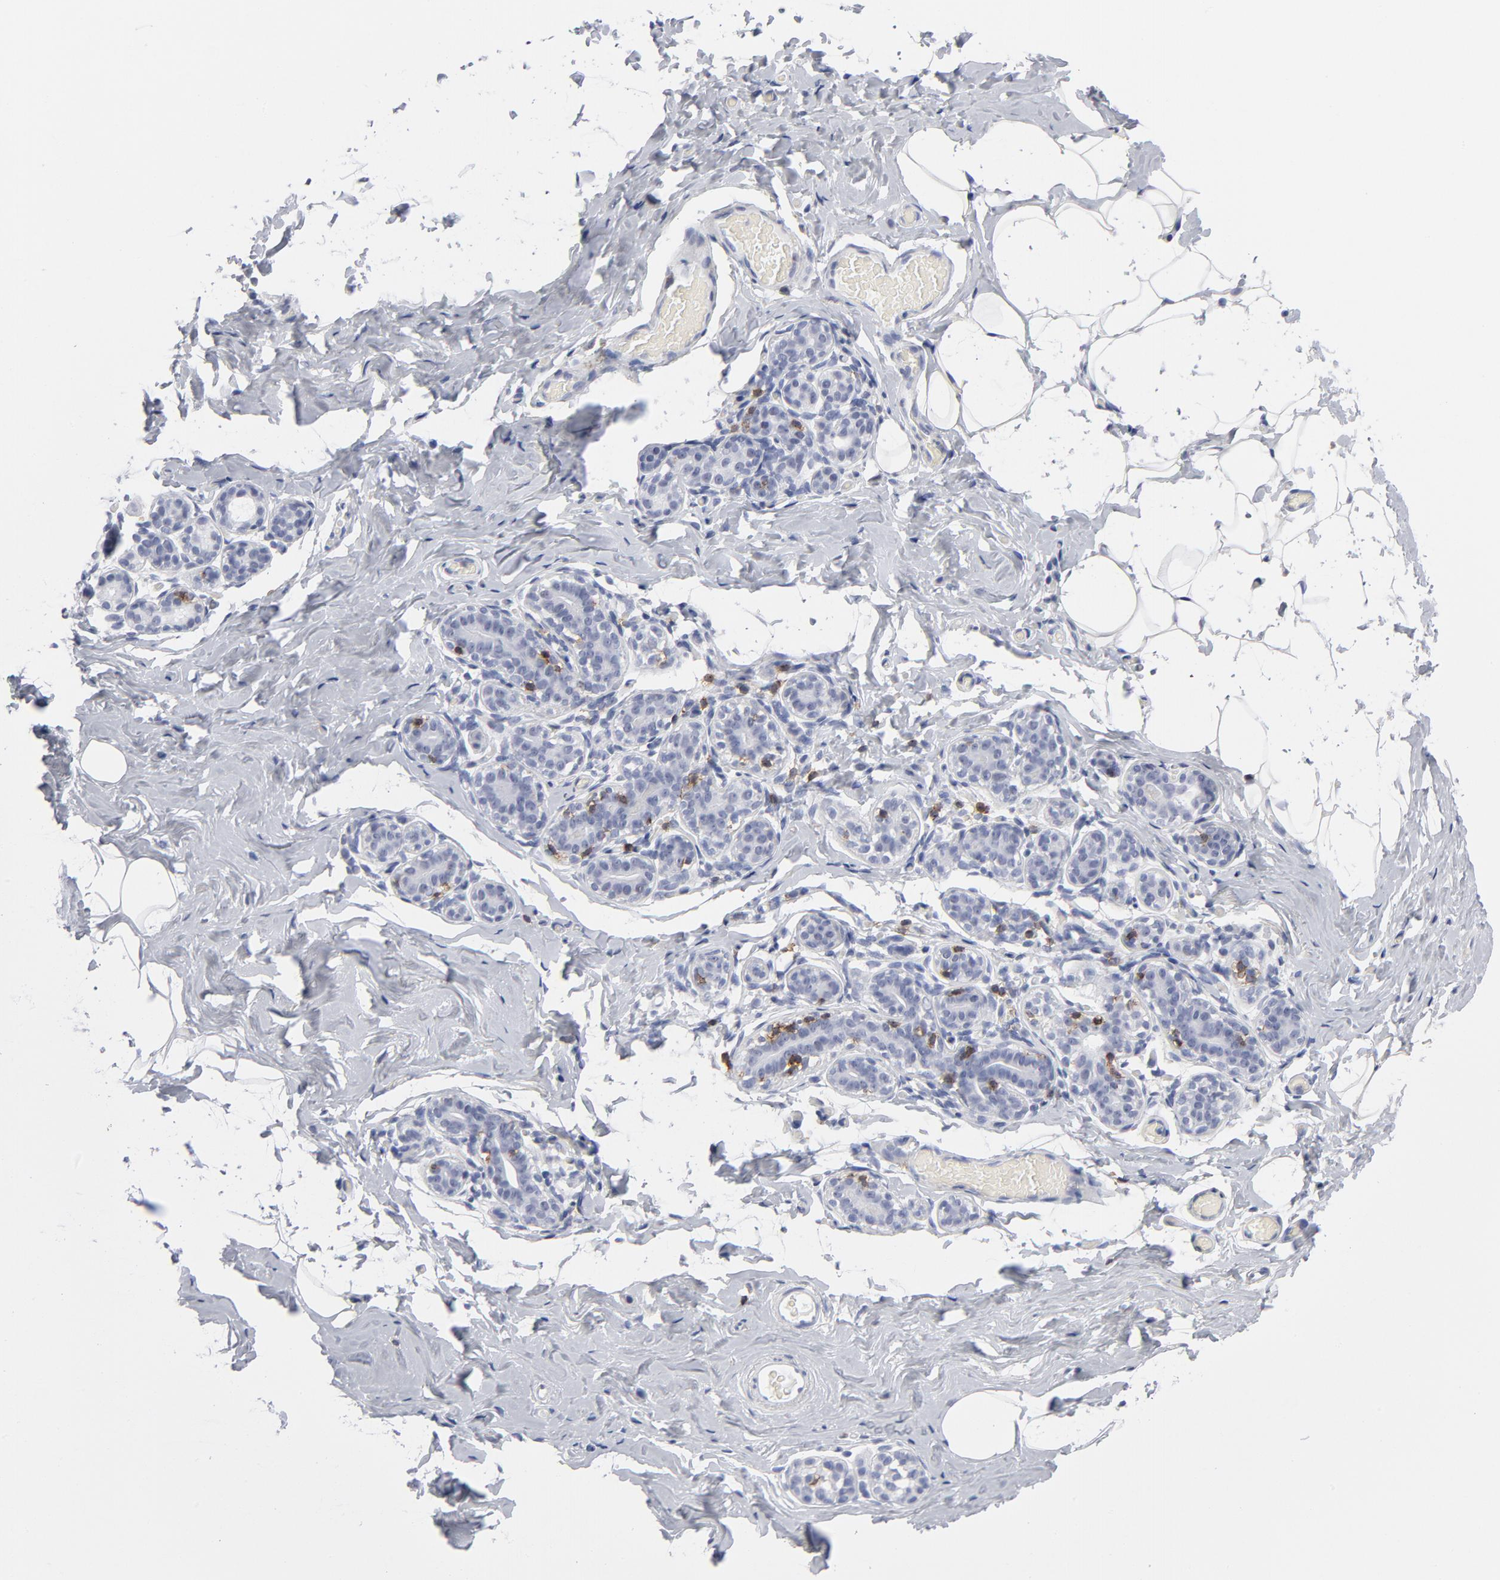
{"staining": {"intensity": "negative", "quantity": "none", "location": "none"}, "tissue": "breast", "cell_type": "Adipocytes", "image_type": "normal", "snomed": [{"axis": "morphology", "description": "Normal tissue, NOS"}, {"axis": "topography", "description": "Breast"}, {"axis": "topography", "description": "Soft tissue"}], "caption": "Immunohistochemical staining of unremarkable breast shows no significant staining in adipocytes.", "gene": "CD2", "patient": {"sex": "female", "age": 75}}